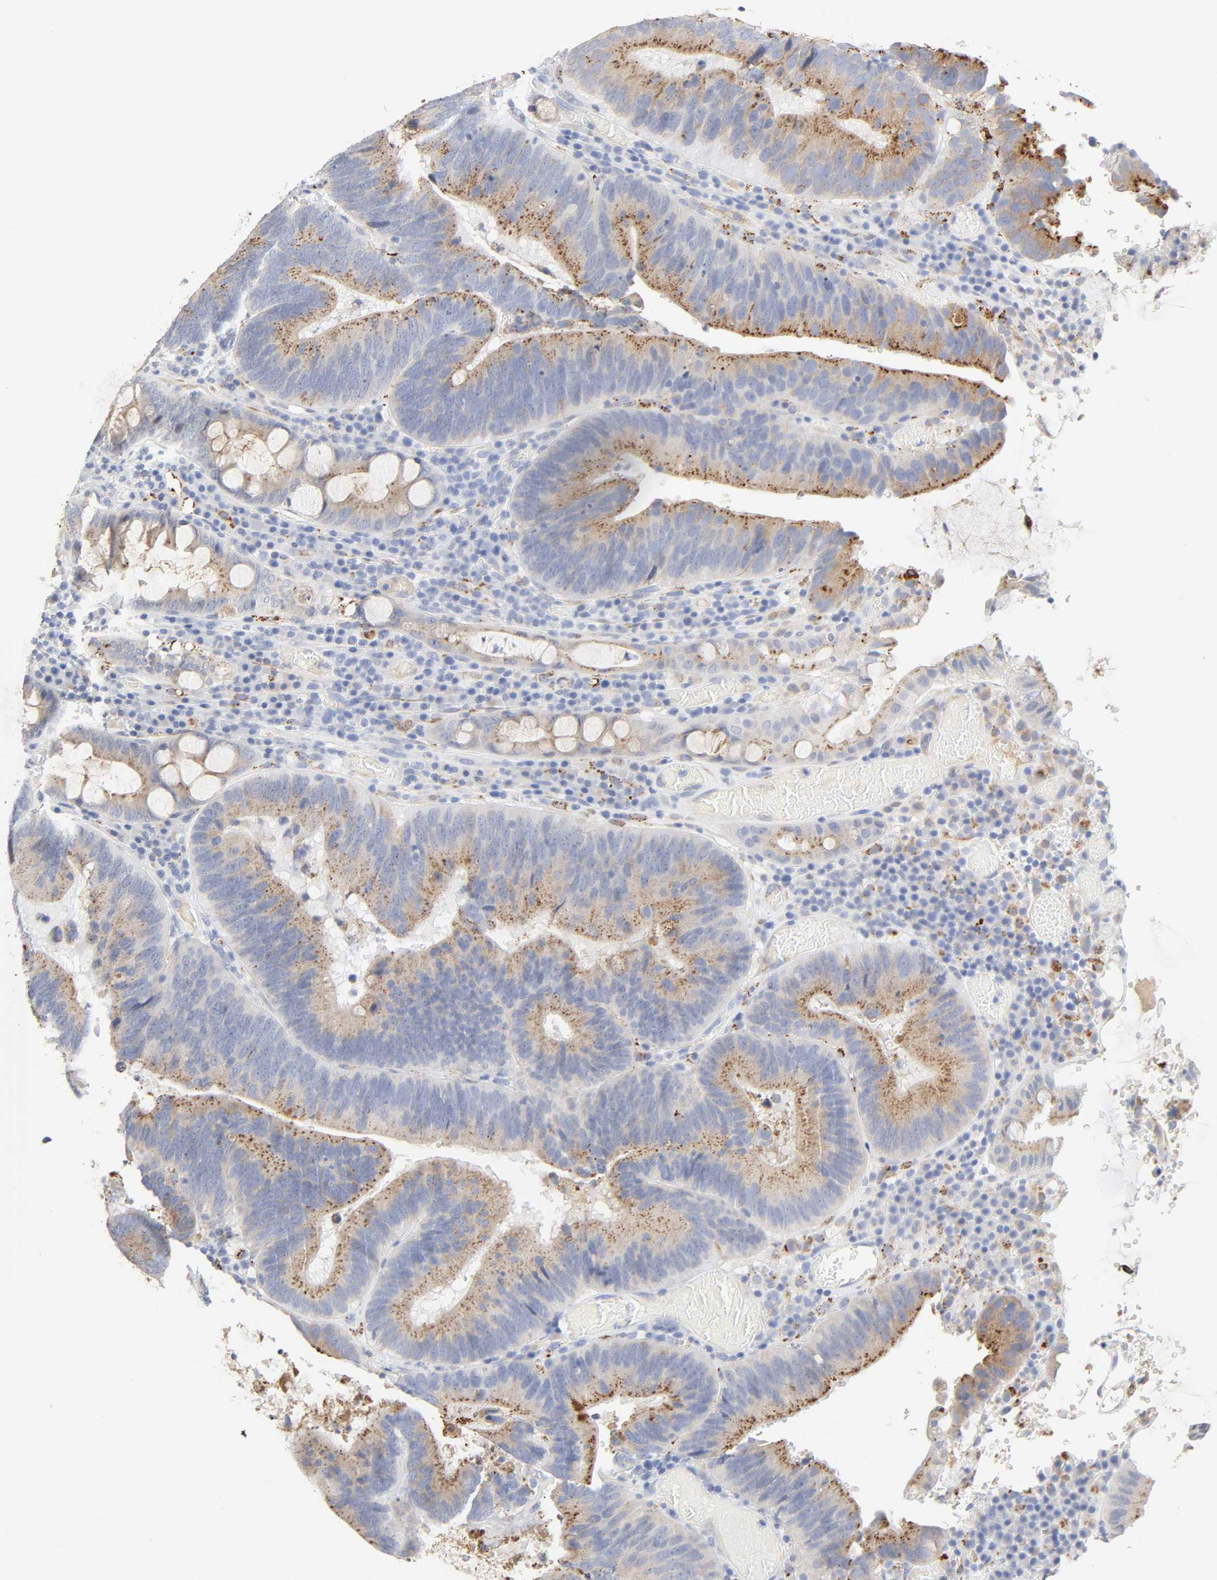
{"staining": {"intensity": "moderate", "quantity": ">75%", "location": "cytoplasmic/membranous"}, "tissue": "colorectal cancer", "cell_type": "Tumor cells", "image_type": "cancer", "snomed": [{"axis": "morphology", "description": "Normal tissue, NOS"}, {"axis": "morphology", "description": "Adenocarcinoma, NOS"}, {"axis": "topography", "description": "Colon"}], "caption": "Colorectal adenocarcinoma was stained to show a protein in brown. There is medium levels of moderate cytoplasmic/membranous positivity in approximately >75% of tumor cells.", "gene": "MAGEB17", "patient": {"sex": "female", "age": 78}}